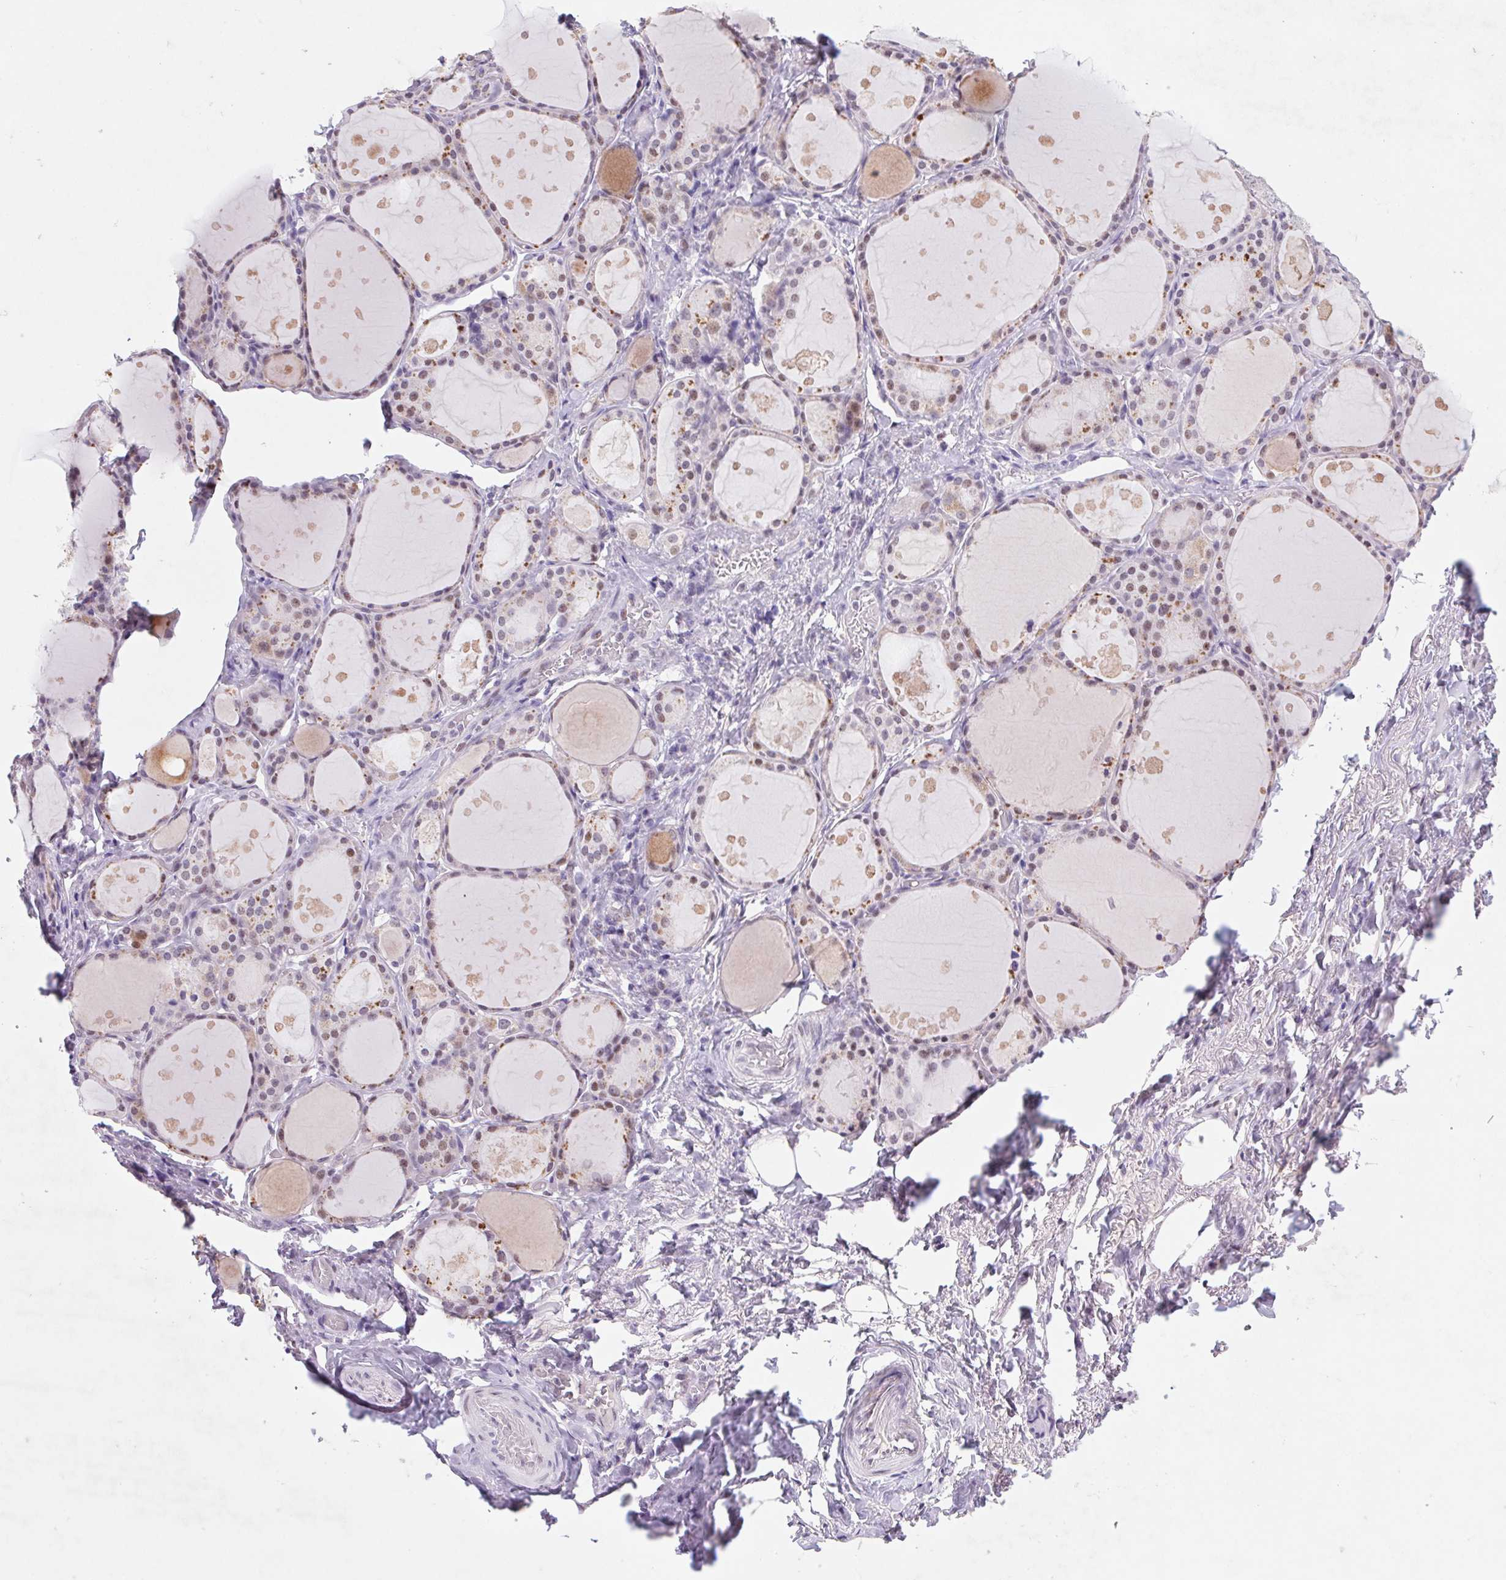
{"staining": {"intensity": "moderate", "quantity": "25%-75%", "location": "cytoplasmic/membranous,nuclear"}, "tissue": "thyroid gland", "cell_type": "Glandular cells", "image_type": "normal", "snomed": [{"axis": "morphology", "description": "Normal tissue, NOS"}, {"axis": "topography", "description": "Thyroid gland"}], "caption": "Unremarkable thyroid gland exhibits moderate cytoplasmic/membranous,nuclear expression in approximately 25%-75% of glandular cells, visualized by immunohistochemistry. The protein of interest is stained brown, and the nuclei are stained in blue (DAB IHC with brightfield microscopy, high magnification).", "gene": "DPPA5", "patient": {"sex": "male", "age": 68}}